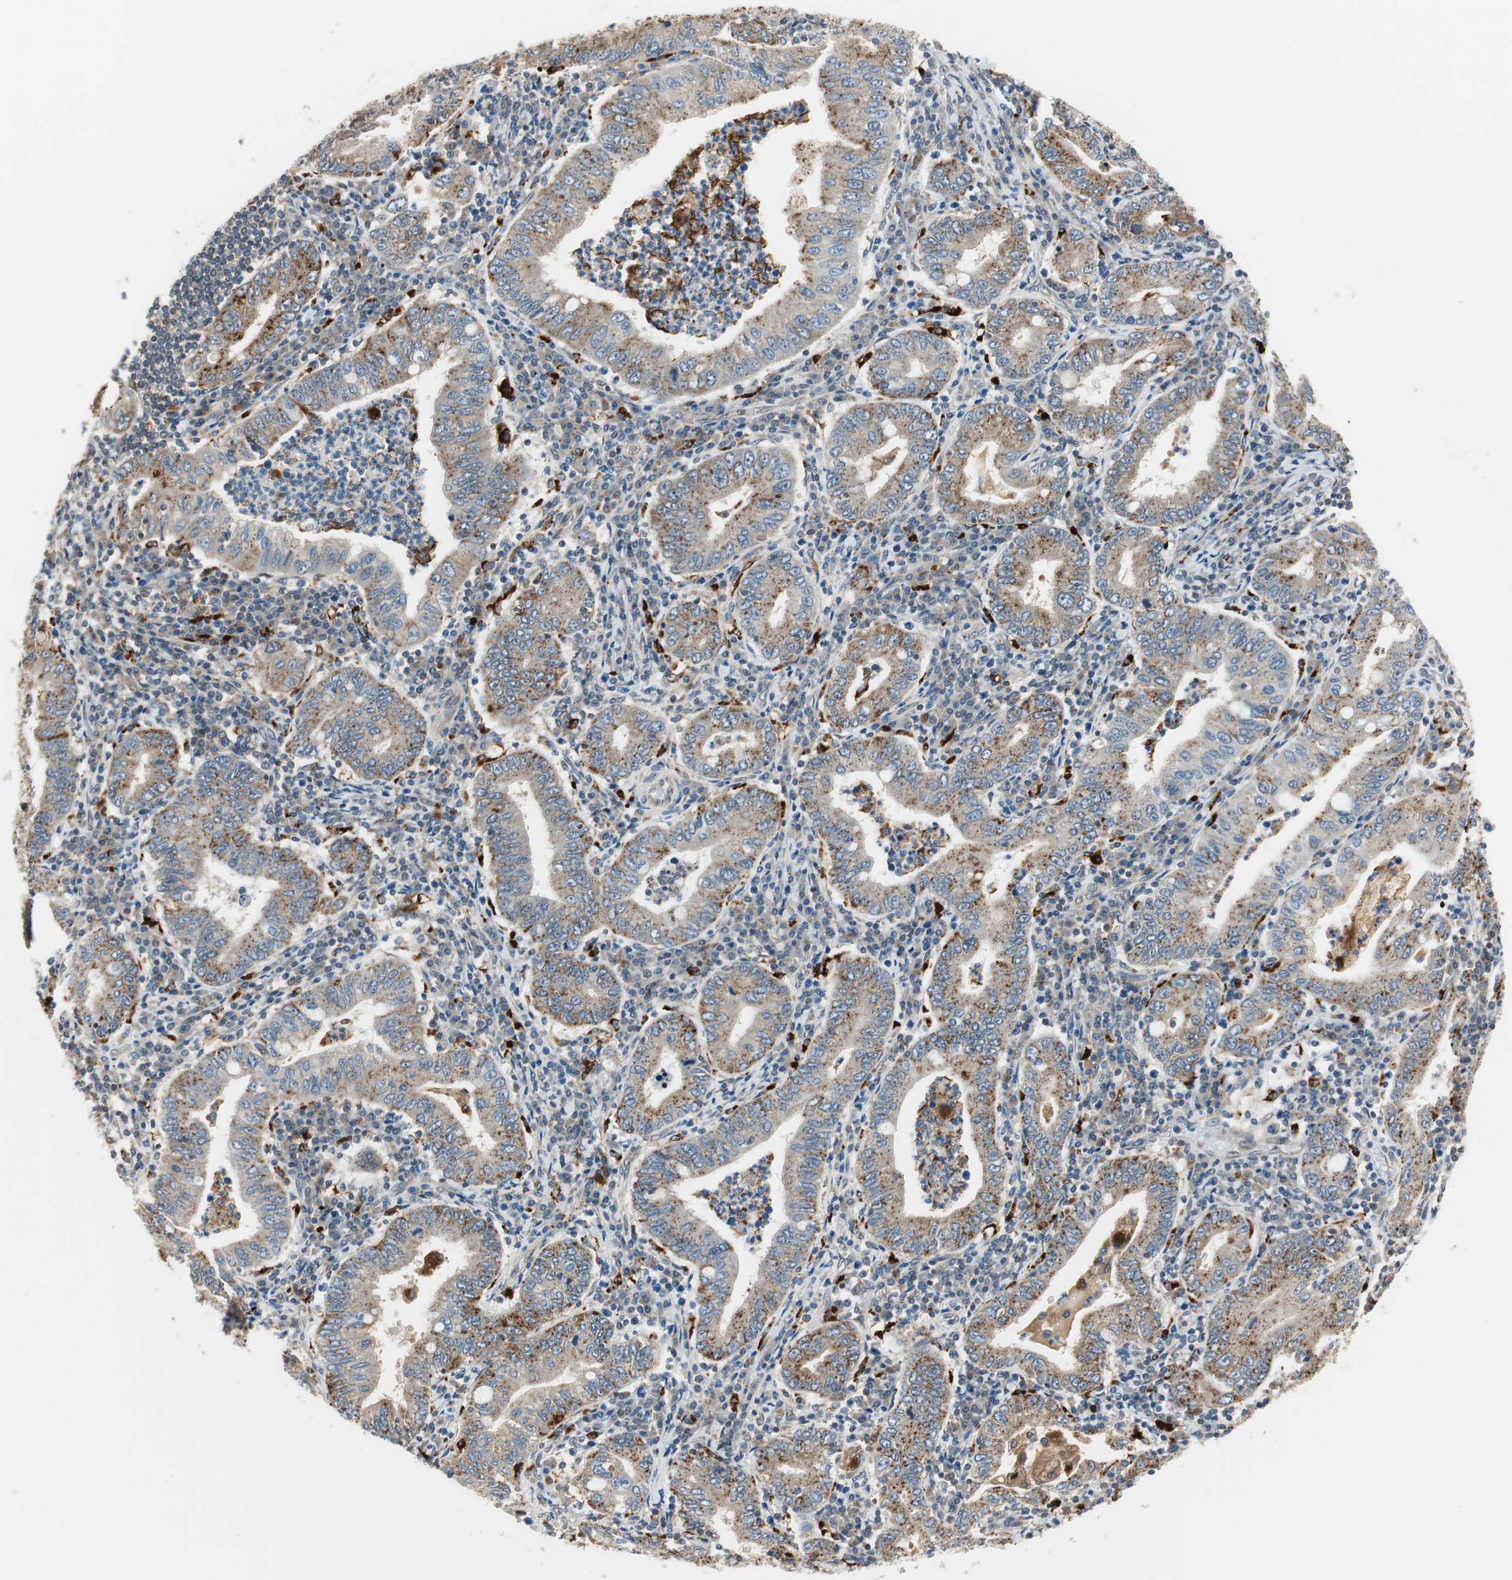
{"staining": {"intensity": "weak", "quantity": ">75%", "location": "cytoplasmic/membranous"}, "tissue": "stomach cancer", "cell_type": "Tumor cells", "image_type": "cancer", "snomed": [{"axis": "morphology", "description": "Normal tissue, NOS"}, {"axis": "morphology", "description": "Adenocarcinoma, NOS"}, {"axis": "topography", "description": "Esophagus"}, {"axis": "topography", "description": "Stomach, upper"}, {"axis": "topography", "description": "Peripheral nerve tissue"}], "caption": "A high-resolution histopathology image shows immunohistochemistry staining of stomach cancer, which demonstrates weak cytoplasmic/membranous positivity in about >75% of tumor cells. (brown staining indicates protein expression, while blue staining denotes nuclei).", "gene": "NCK1", "patient": {"sex": "male", "age": 62}}